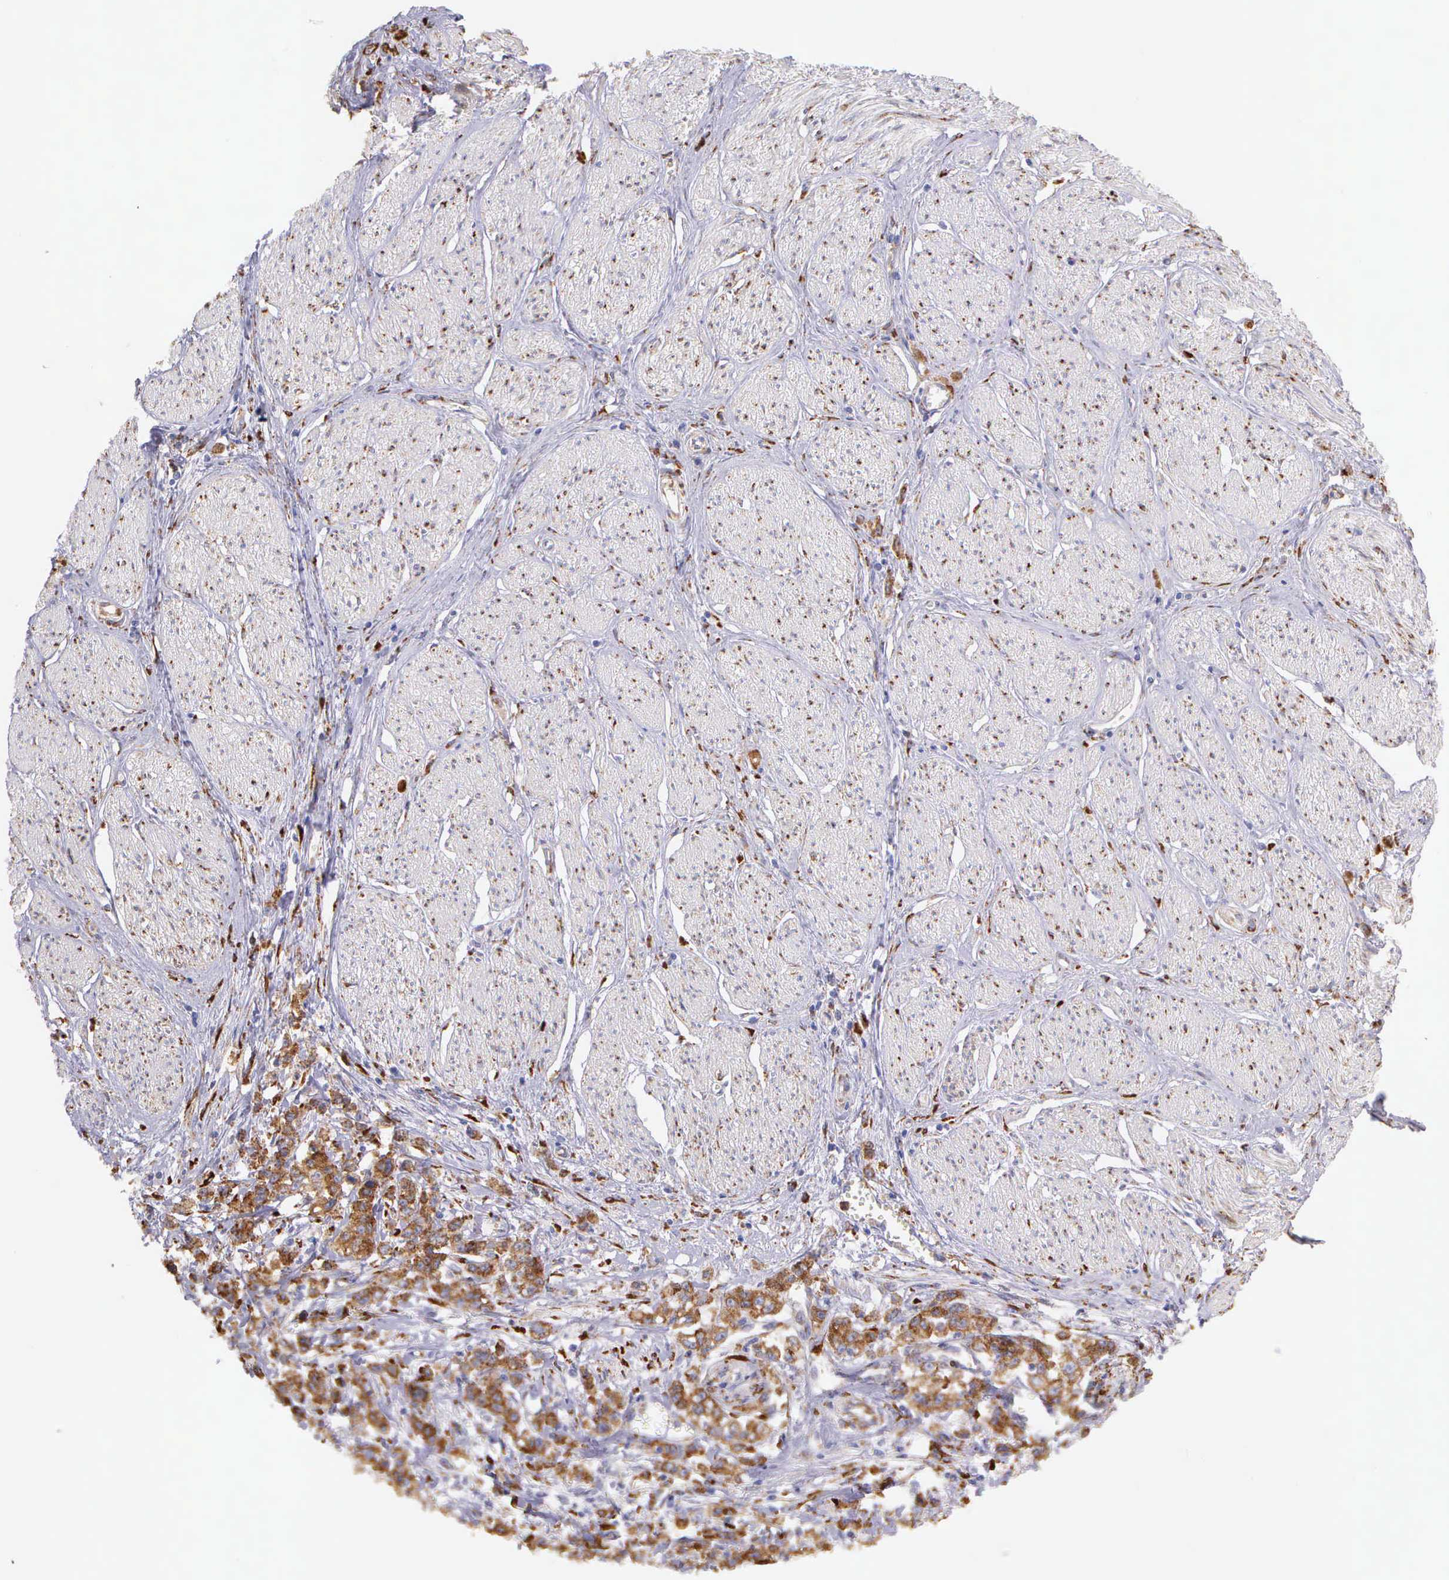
{"staining": {"intensity": "strong", "quantity": "25%-75%", "location": "cytoplasmic/membranous"}, "tissue": "stomach cancer", "cell_type": "Tumor cells", "image_type": "cancer", "snomed": [{"axis": "morphology", "description": "Adenocarcinoma, NOS"}, {"axis": "topography", "description": "Stomach"}], "caption": "High-magnification brightfield microscopy of stomach adenocarcinoma stained with DAB (3,3'-diaminobenzidine) (brown) and counterstained with hematoxylin (blue). tumor cells exhibit strong cytoplasmic/membranous staining is present in about25%-75% of cells.", "gene": "CKAP4", "patient": {"sex": "male", "age": 72}}